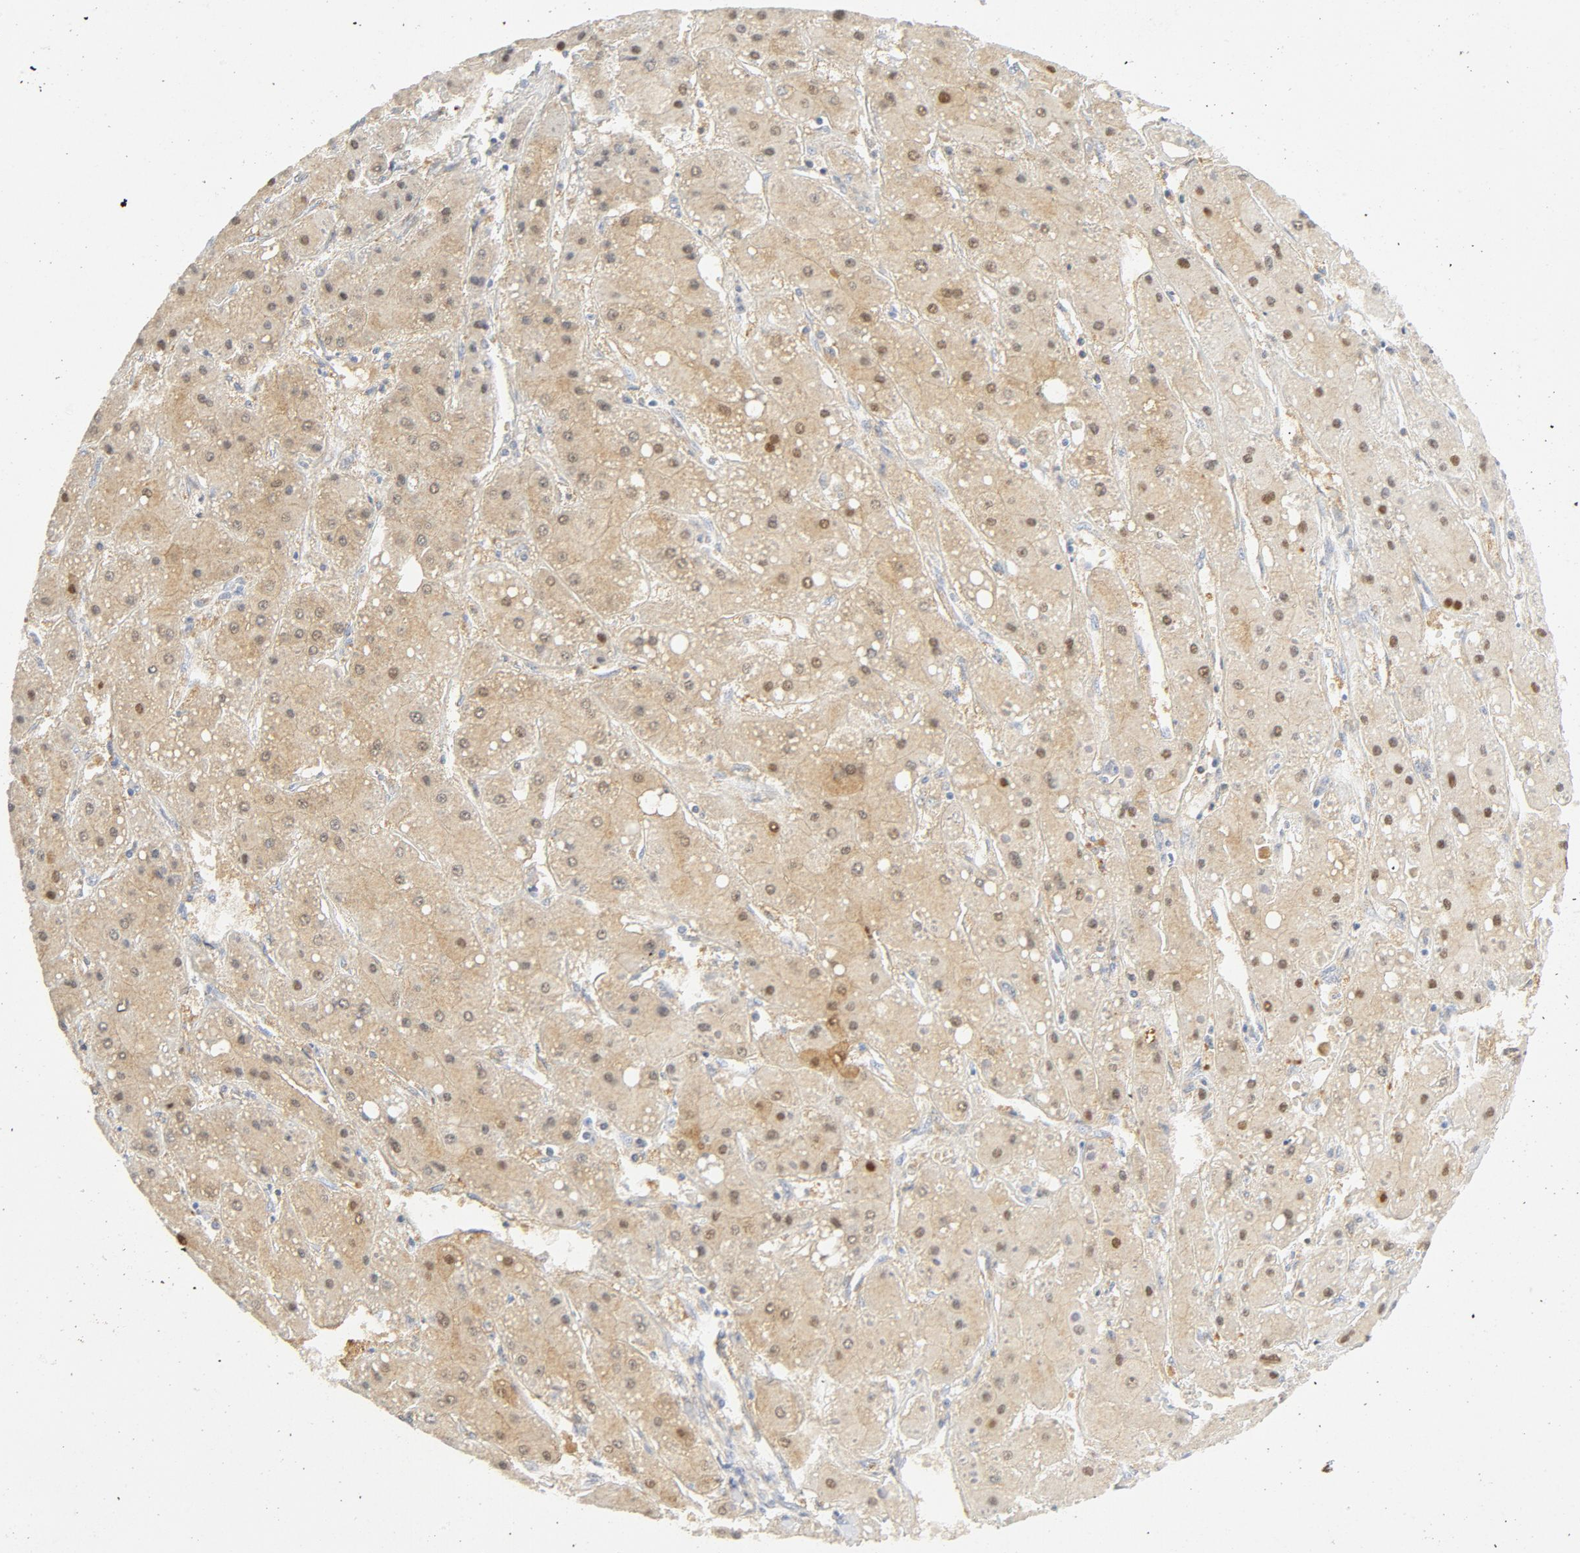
{"staining": {"intensity": "strong", "quantity": ">75%", "location": "cytoplasmic/membranous"}, "tissue": "liver cancer", "cell_type": "Tumor cells", "image_type": "cancer", "snomed": [{"axis": "morphology", "description": "Carcinoma, Hepatocellular, NOS"}, {"axis": "topography", "description": "Liver"}], "caption": "Hepatocellular carcinoma (liver) tissue displays strong cytoplasmic/membranous staining in about >75% of tumor cells", "gene": "PGM1", "patient": {"sex": "female", "age": 52}}